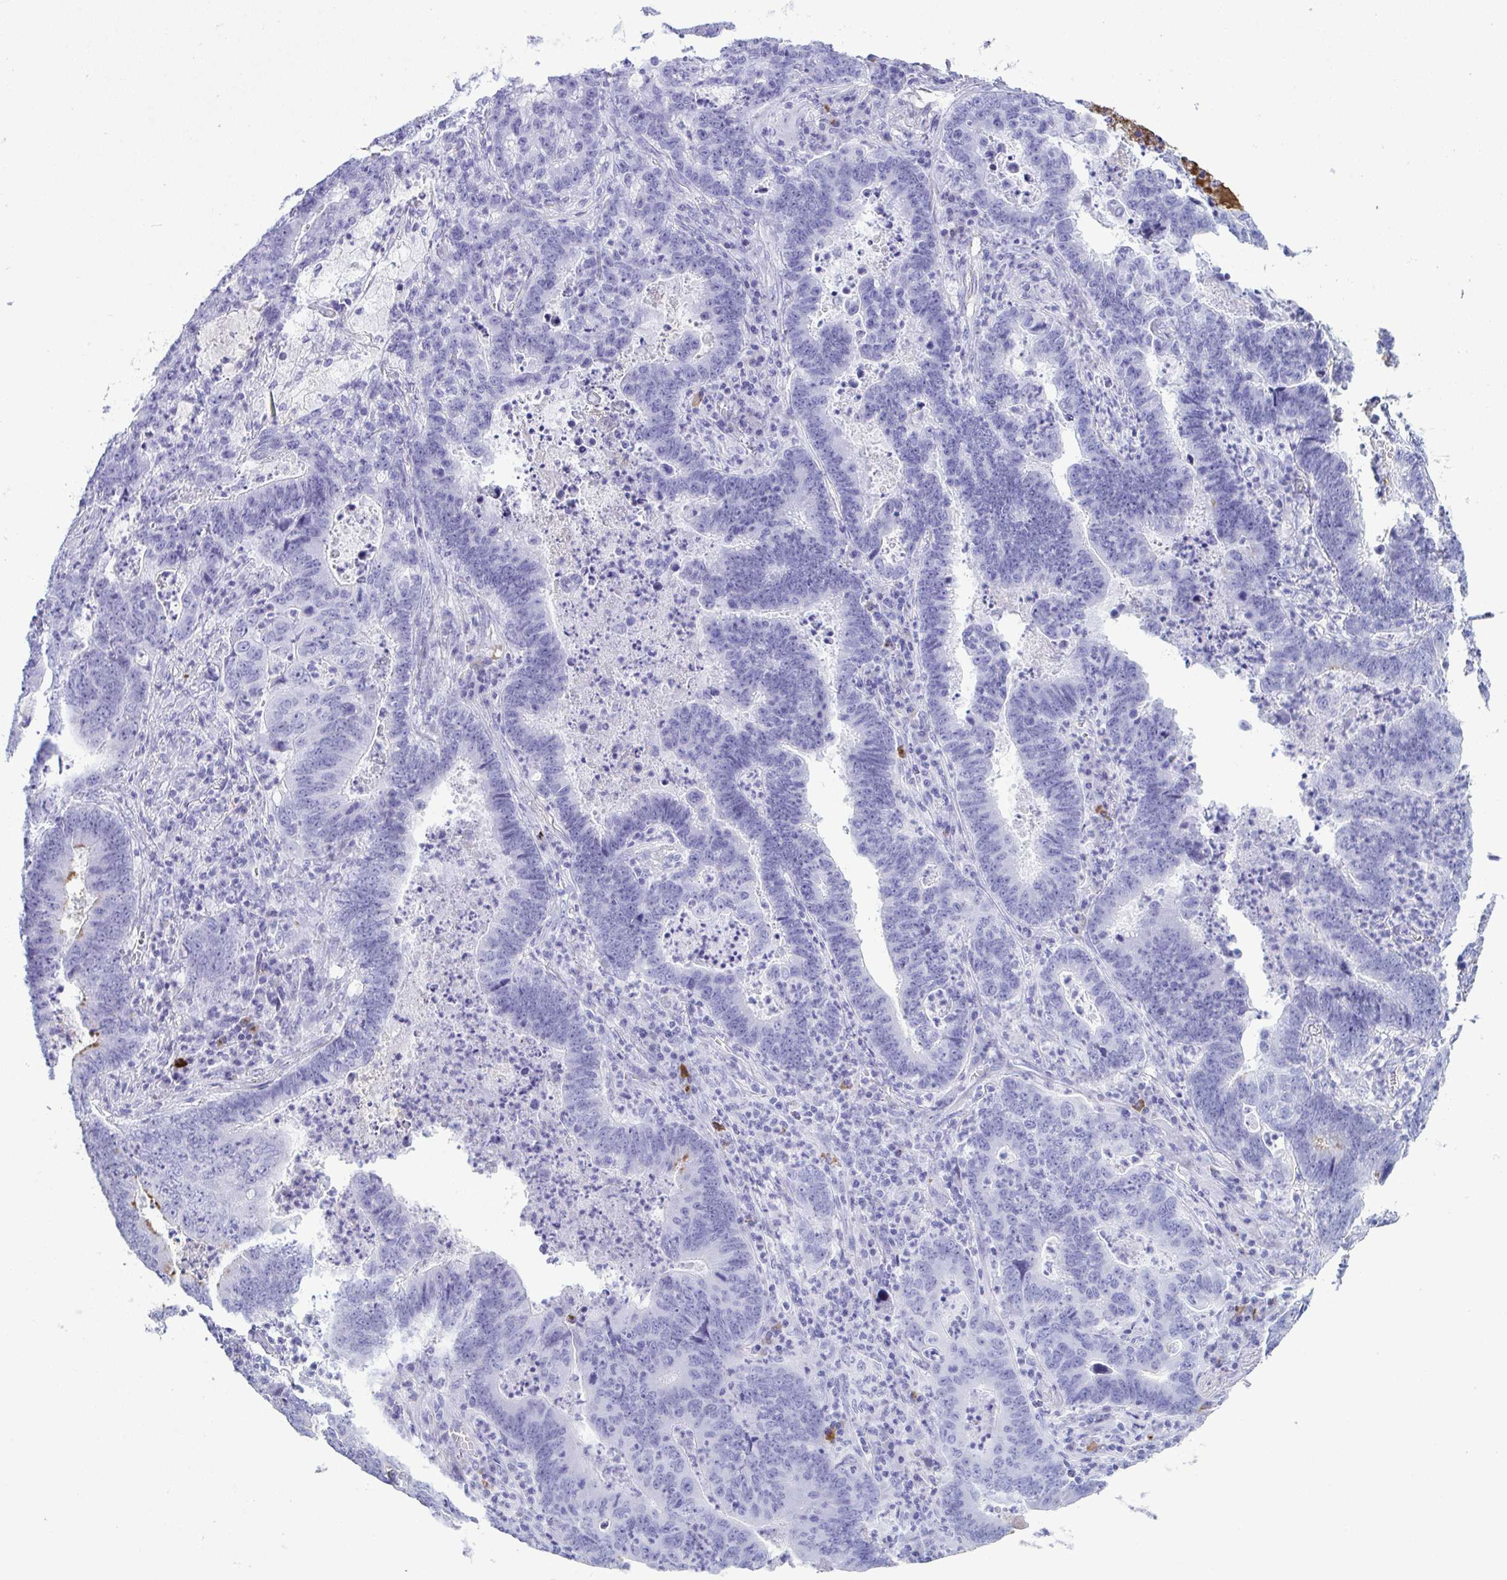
{"staining": {"intensity": "negative", "quantity": "none", "location": "none"}, "tissue": "lung cancer", "cell_type": "Tumor cells", "image_type": "cancer", "snomed": [{"axis": "morphology", "description": "Aneuploidy"}, {"axis": "morphology", "description": "Adenocarcinoma, NOS"}, {"axis": "morphology", "description": "Adenocarcinoma primary or metastatic"}, {"axis": "topography", "description": "Lung"}], "caption": "The photomicrograph reveals no staining of tumor cells in lung cancer.", "gene": "JCHAIN", "patient": {"sex": "female", "age": 75}}